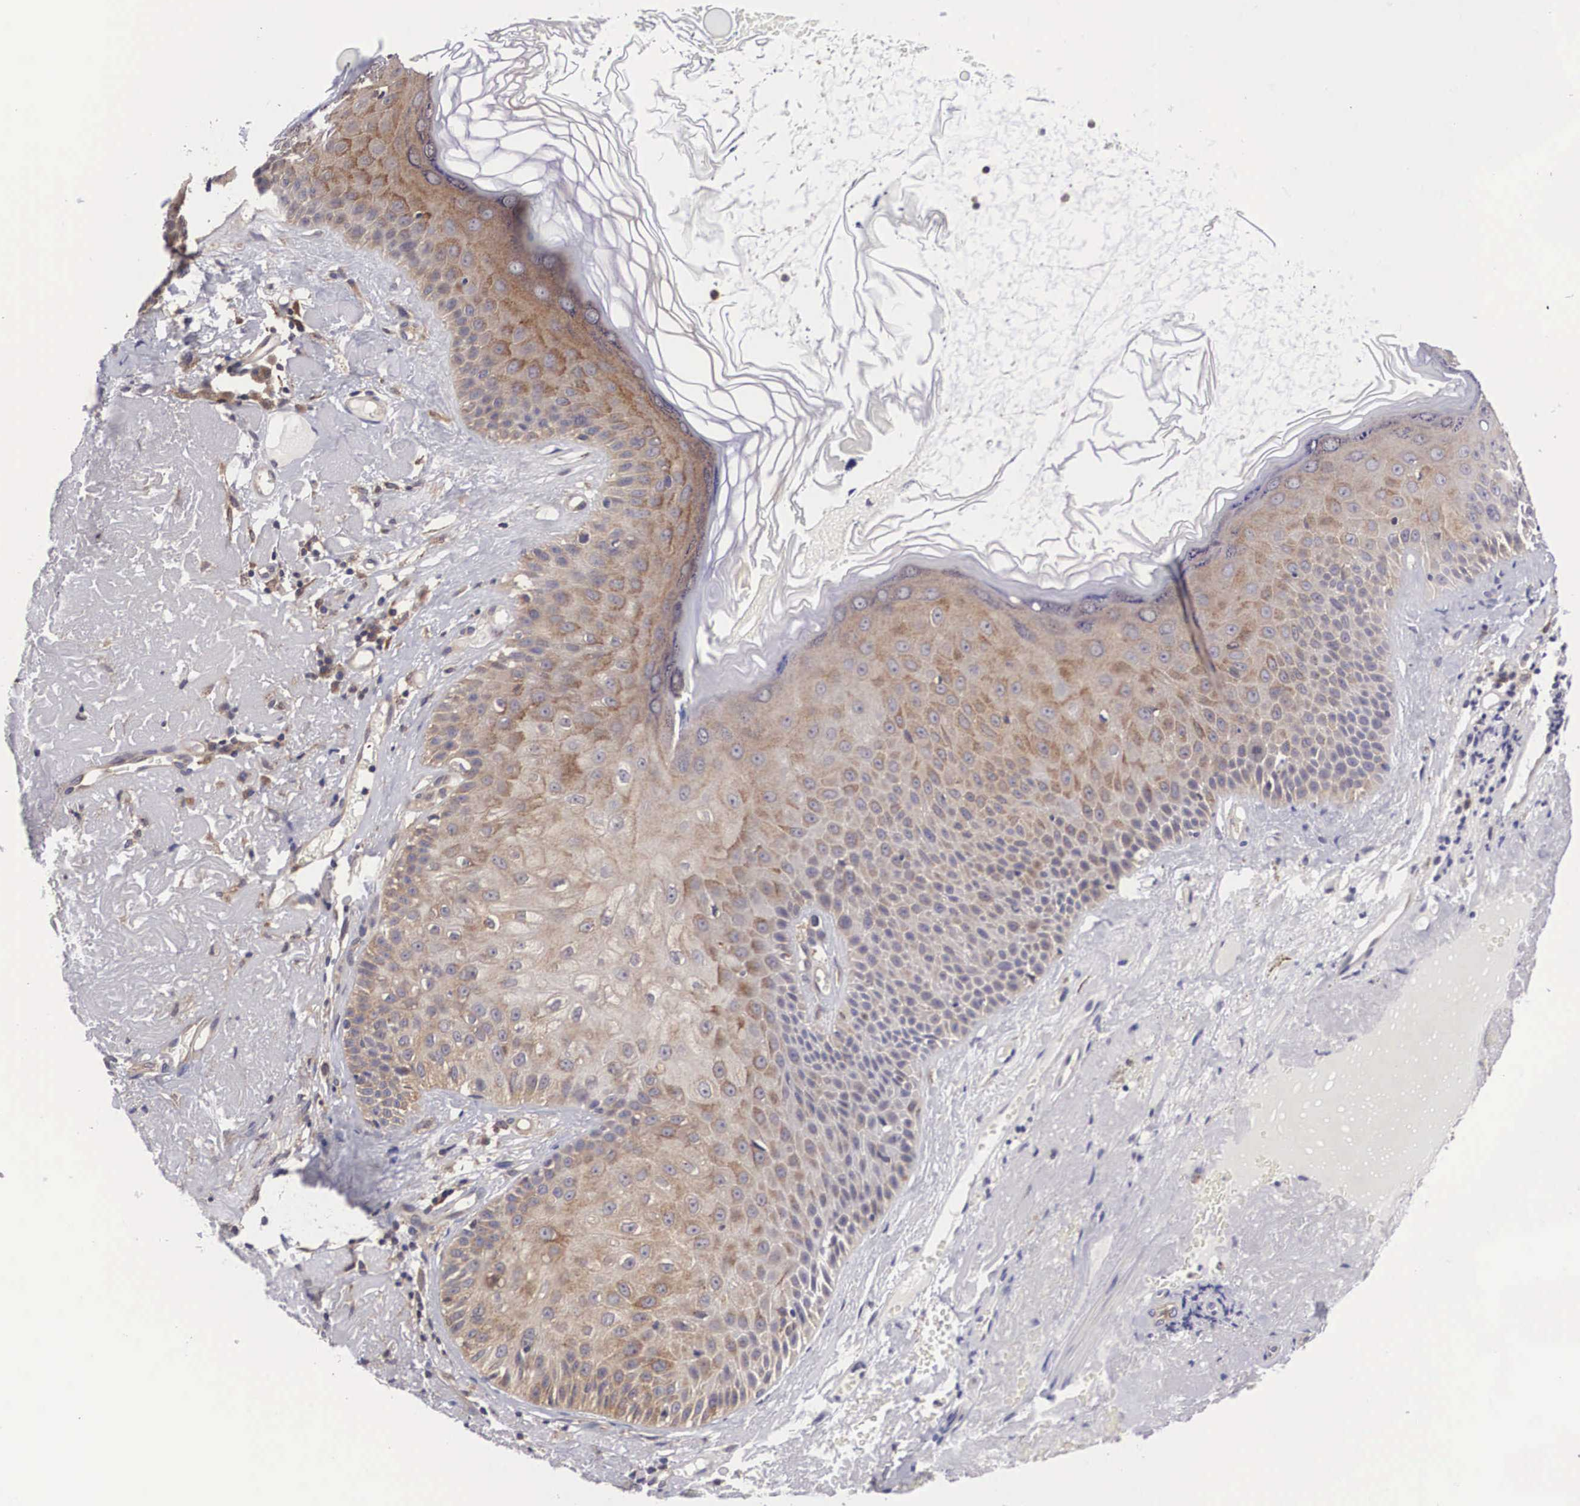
{"staining": {"intensity": "moderate", "quantity": ">75%", "location": "cytoplasmic/membranous"}, "tissue": "skin cancer", "cell_type": "Tumor cells", "image_type": "cancer", "snomed": [{"axis": "morphology", "description": "Squamous cell carcinoma, NOS"}, {"axis": "topography", "description": "Skin"}], "caption": "This is an image of immunohistochemistry staining of squamous cell carcinoma (skin), which shows moderate positivity in the cytoplasmic/membranous of tumor cells.", "gene": "GRIPAP1", "patient": {"sex": "female", "age": 89}}